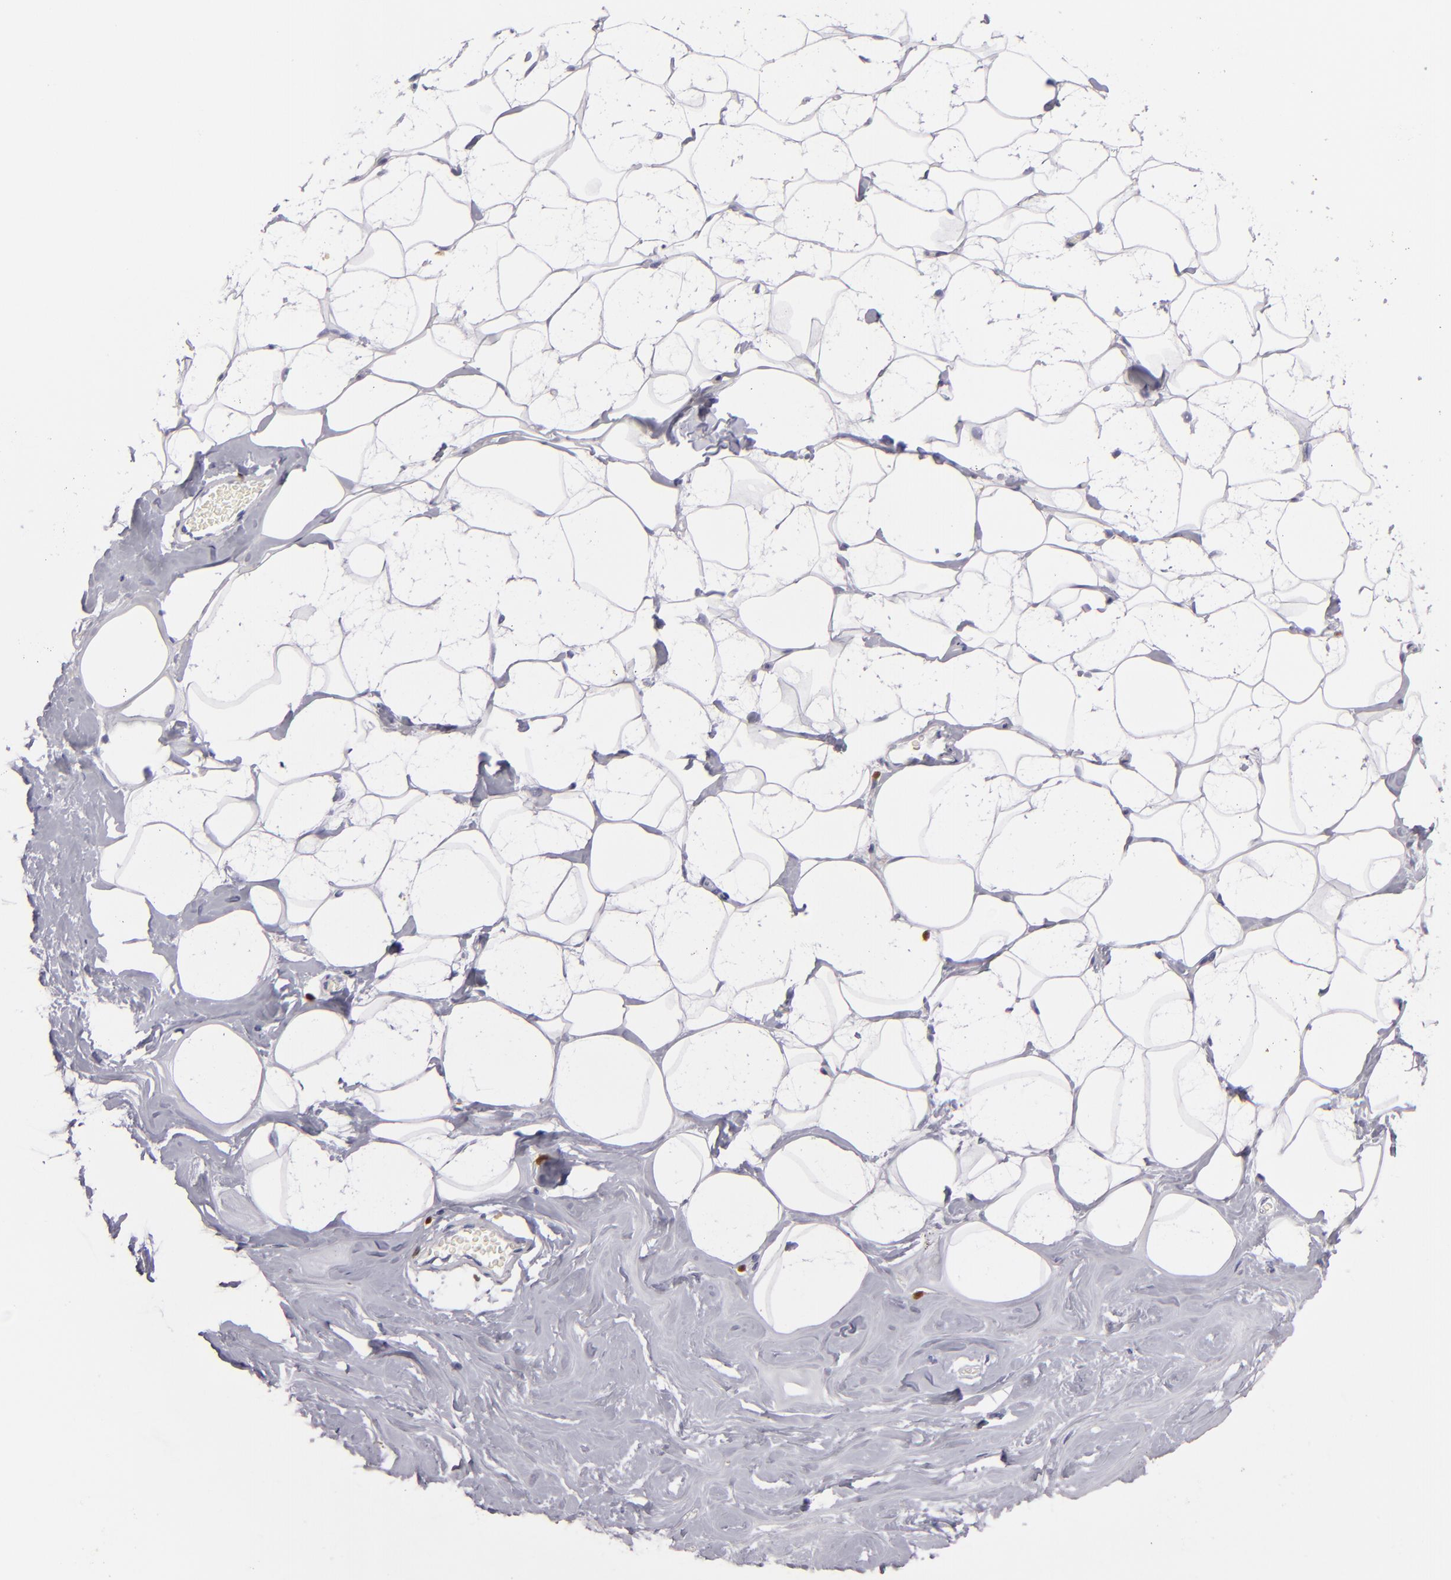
{"staining": {"intensity": "negative", "quantity": "none", "location": "none"}, "tissue": "breast", "cell_type": "Adipocytes", "image_type": "normal", "snomed": [{"axis": "morphology", "description": "Normal tissue, NOS"}, {"axis": "morphology", "description": "Fibrosis, NOS"}, {"axis": "topography", "description": "Breast"}], "caption": "There is no significant expression in adipocytes of breast. The staining is performed using DAB (3,3'-diaminobenzidine) brown chromogen with nuclei counter-stained in using hematoxylin.", "gene": "F13A1", "patient": {"sex": "female", "age": 39}}